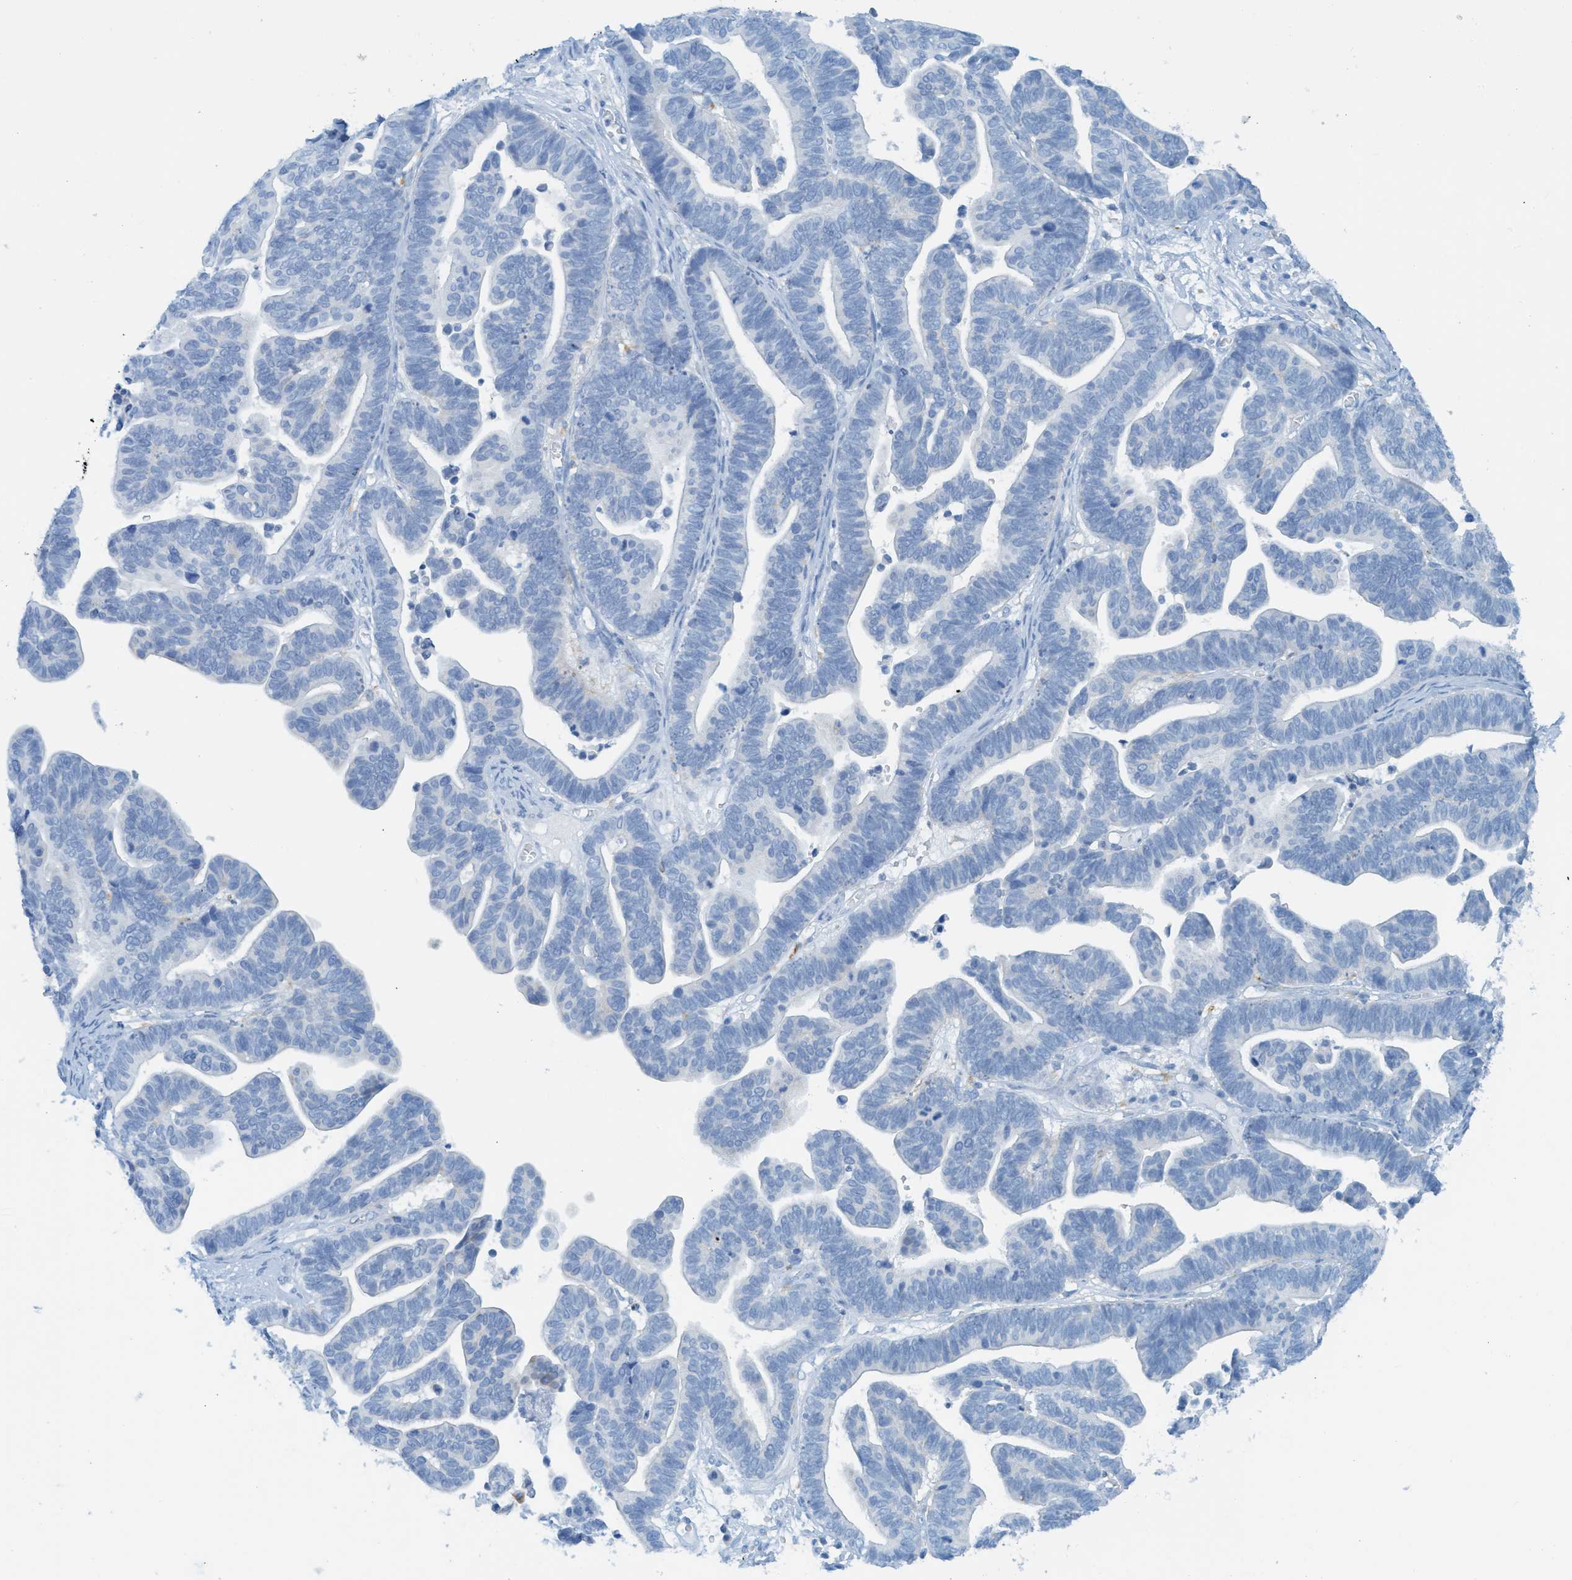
{"staining": {"intensity": "negative", "quantity": "none", "location": "none"}, "tissue": "ovarian cancer", "cell_type": "Tumor cells", "image_type": "cancer", "snomed": [{"axis": "morphology", "description": "Cystadenocarcinoma, serous, NOS"}, {"axis": "topography", "description": "Ovary"}], "caption": "This image is of ovarian serous cystadenocarcinoma stained with immunohistochemistry (IHC) to label a protein in brown with the nuclei are counter-stained blue. There is no staining in tumor cells.", "gene": "C21orf62", "patient": {"sex": "female", "age": 56}}